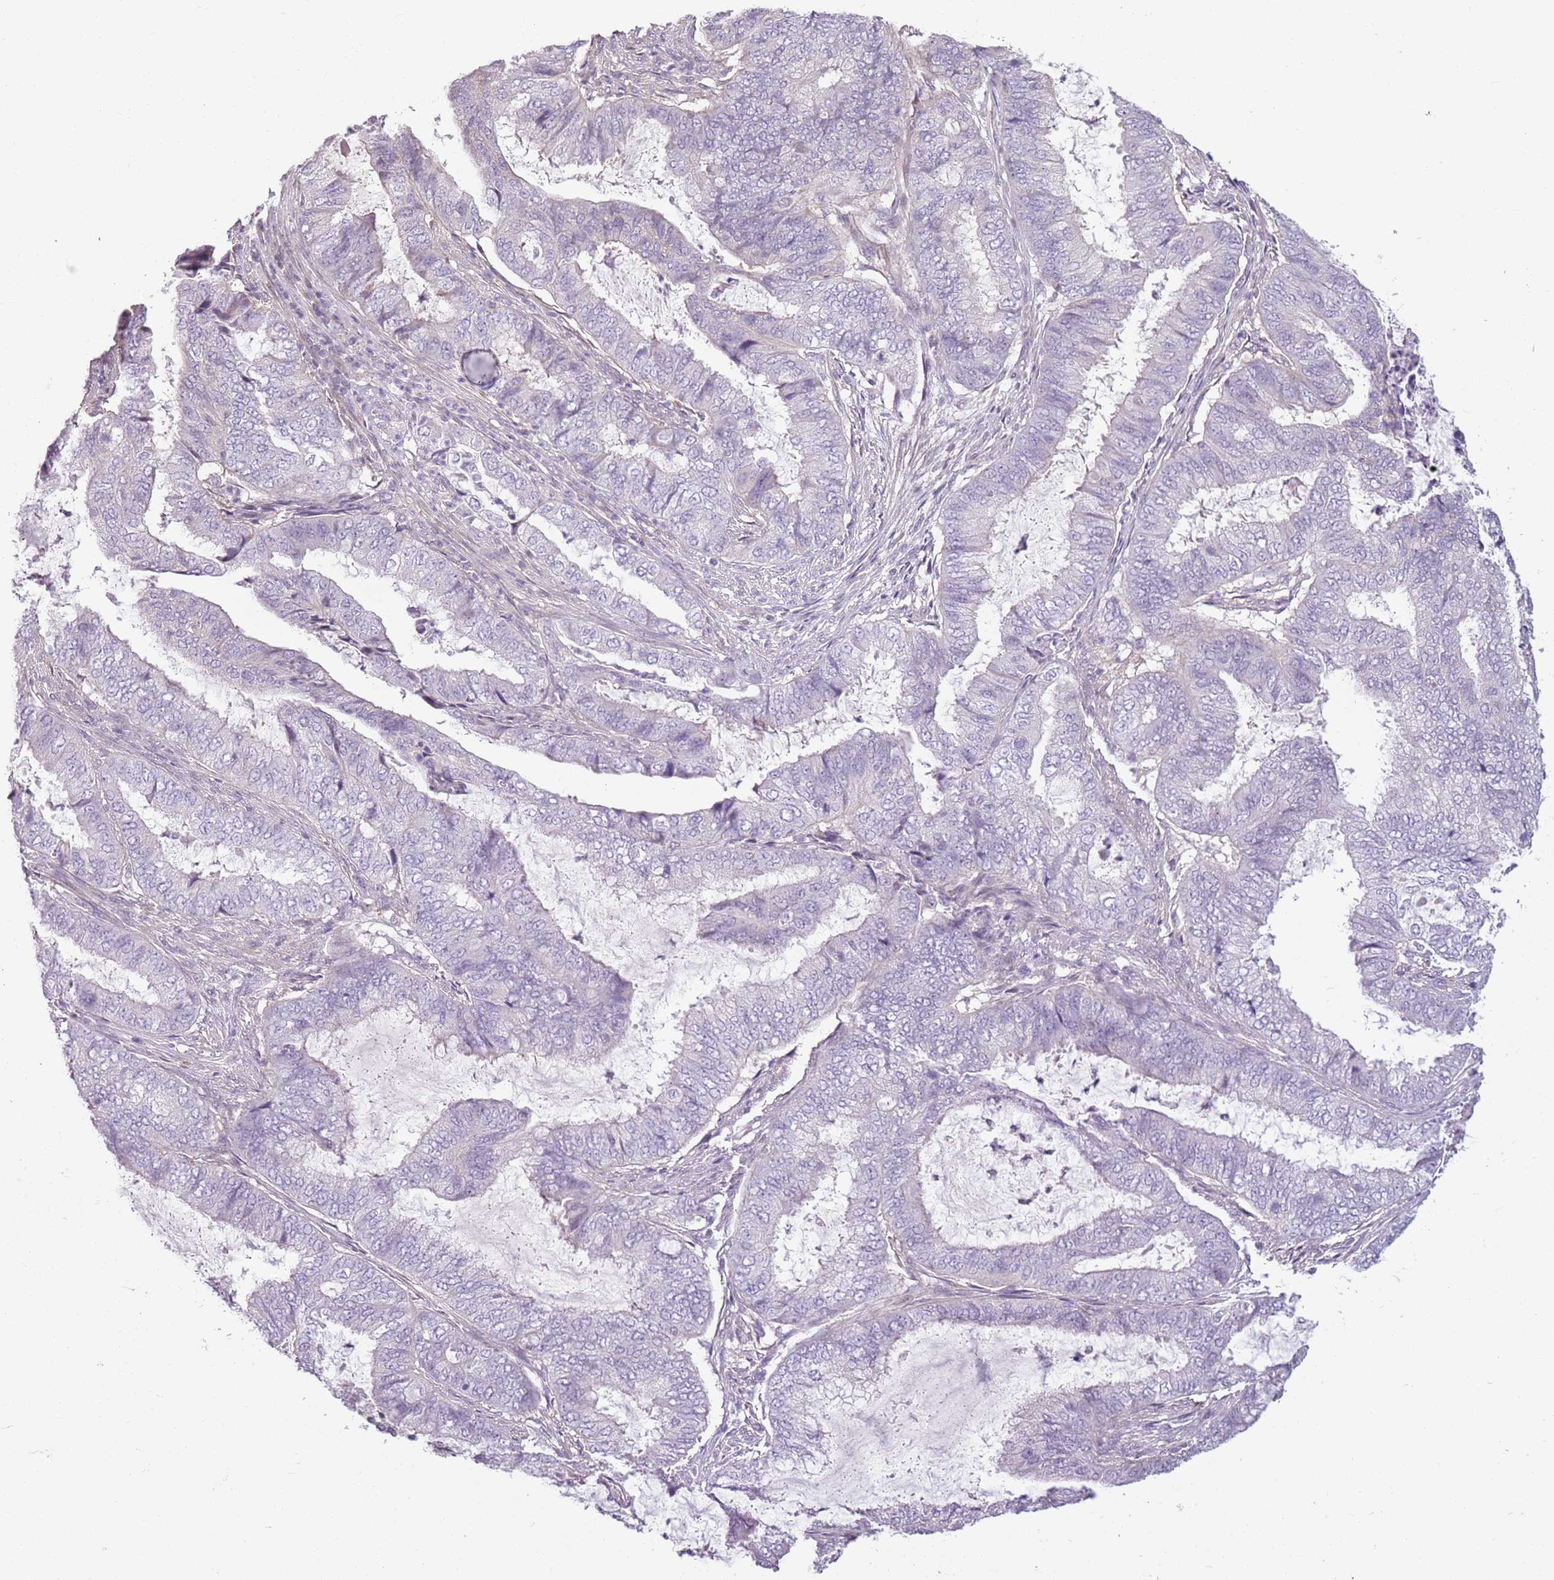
{"staining": {"intensity": "negative", "quantity": "none", "location": "none"}, "tissue": "endometrial cancer", "cell_type": "Tumor cells", "image_type": "cancer", "snomed": [{"axis": "morphology", "description": "Adenocarcinoma, NOS"}, {"axis": "topography", "description": "Endometrium"}], "caption": "Immunohistochemistry of human adenocarcinoma (endometrial) demonstrates no expression in tumor cells.", "gene": "DEFB116", "patient": {"sex": "female", "age": 51}}